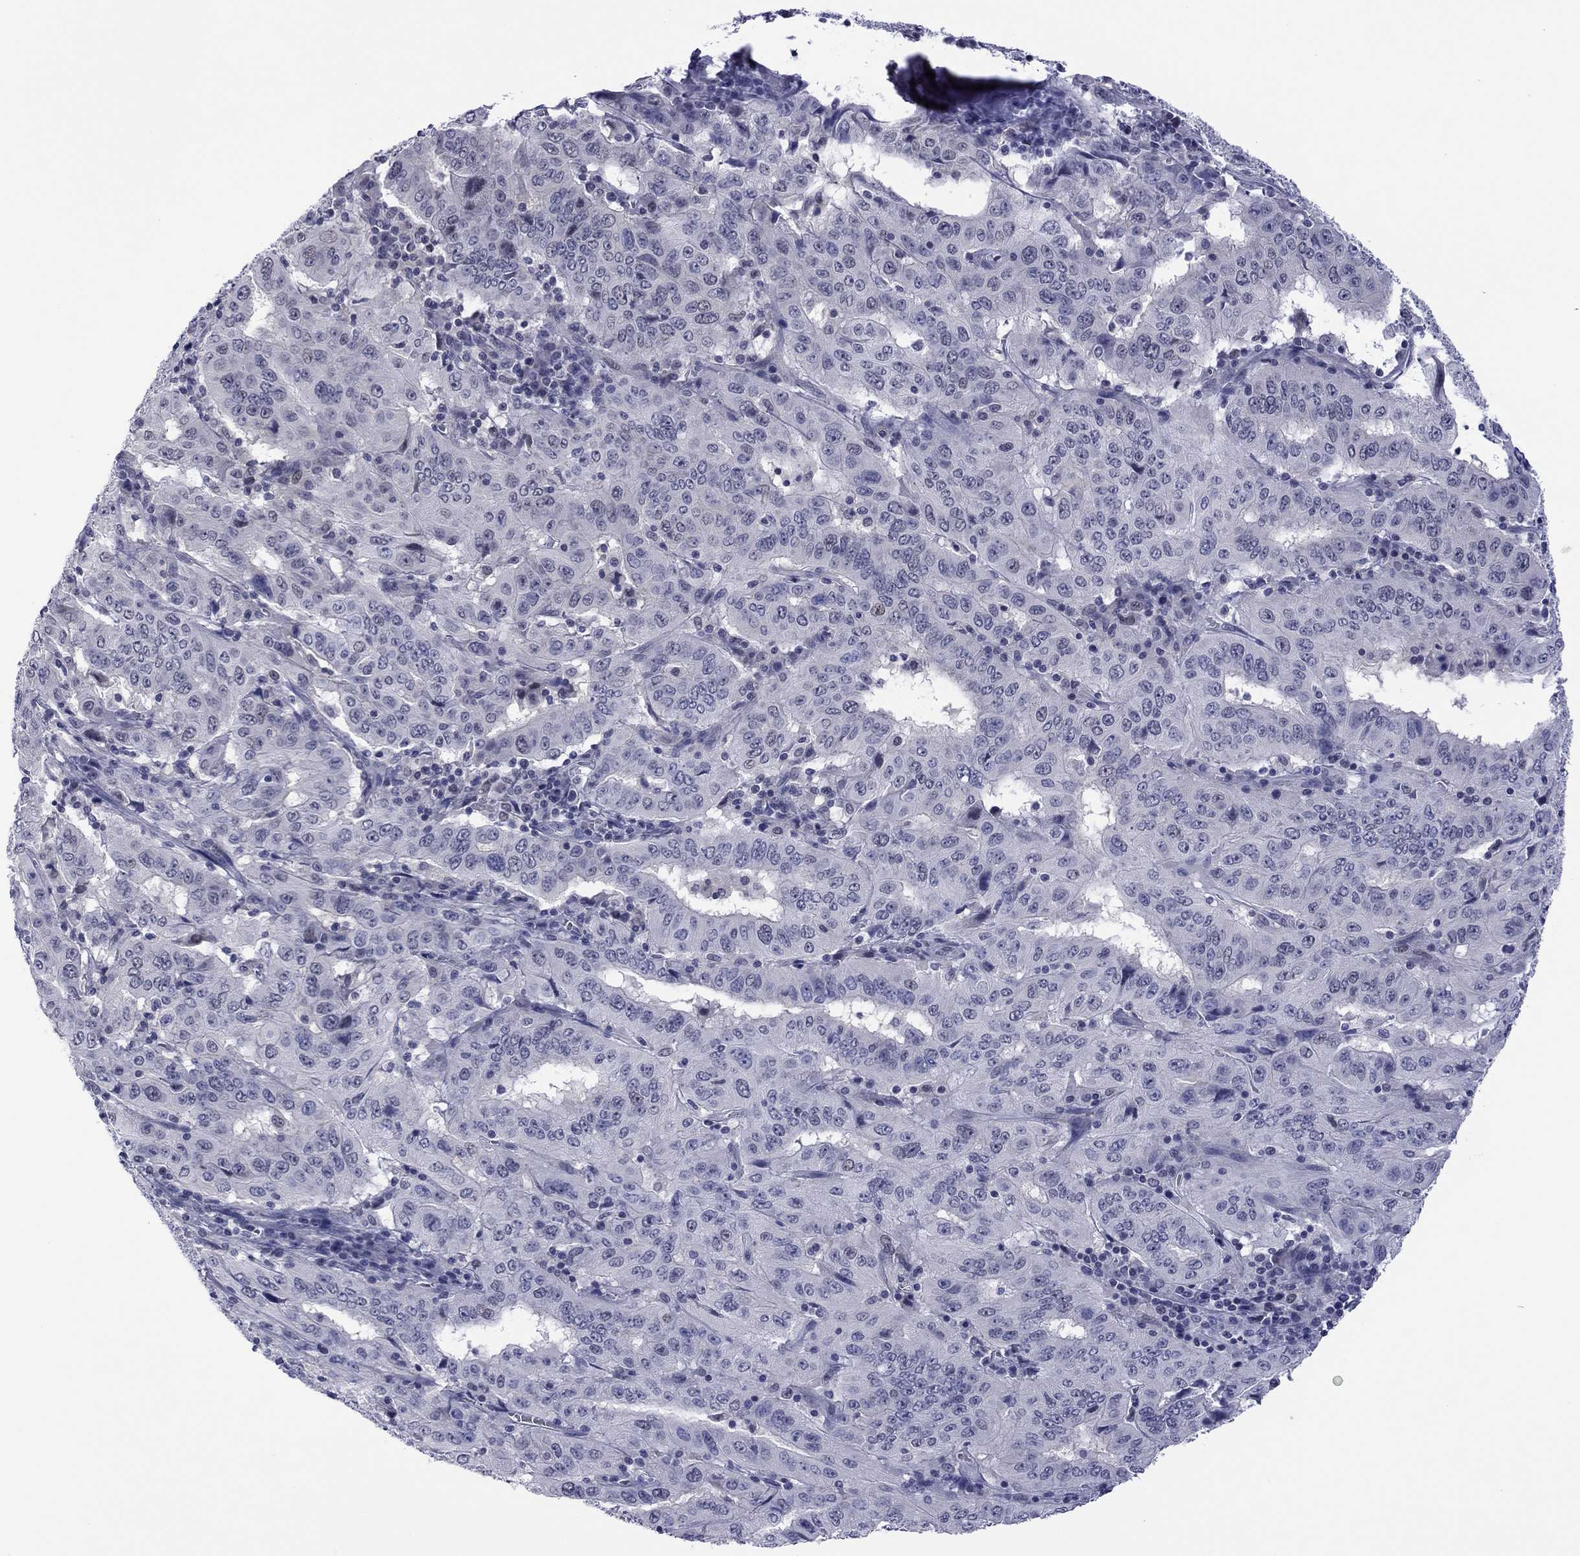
{"staining": {"intensity": "negative", "quantity": "none", "location": "none"}, "tissue": "pancreatic cancer", "cell_type": "Tumor cells", "image_type": "cancer", "snomed": [{"axis": "morphology", "description": "Adenocarcinoma, NOS"}, {"axis": "topography", "description": "Pancreas"}], "caption": "DAB (3,3'-diaminobenzidine) immunohistochemical staining of human pancreatic adenocarcinoma exhibits no significant positivity in tumor cells.", "gene": "POU5F2", "patient": {"sex": "male", "age": 63}}